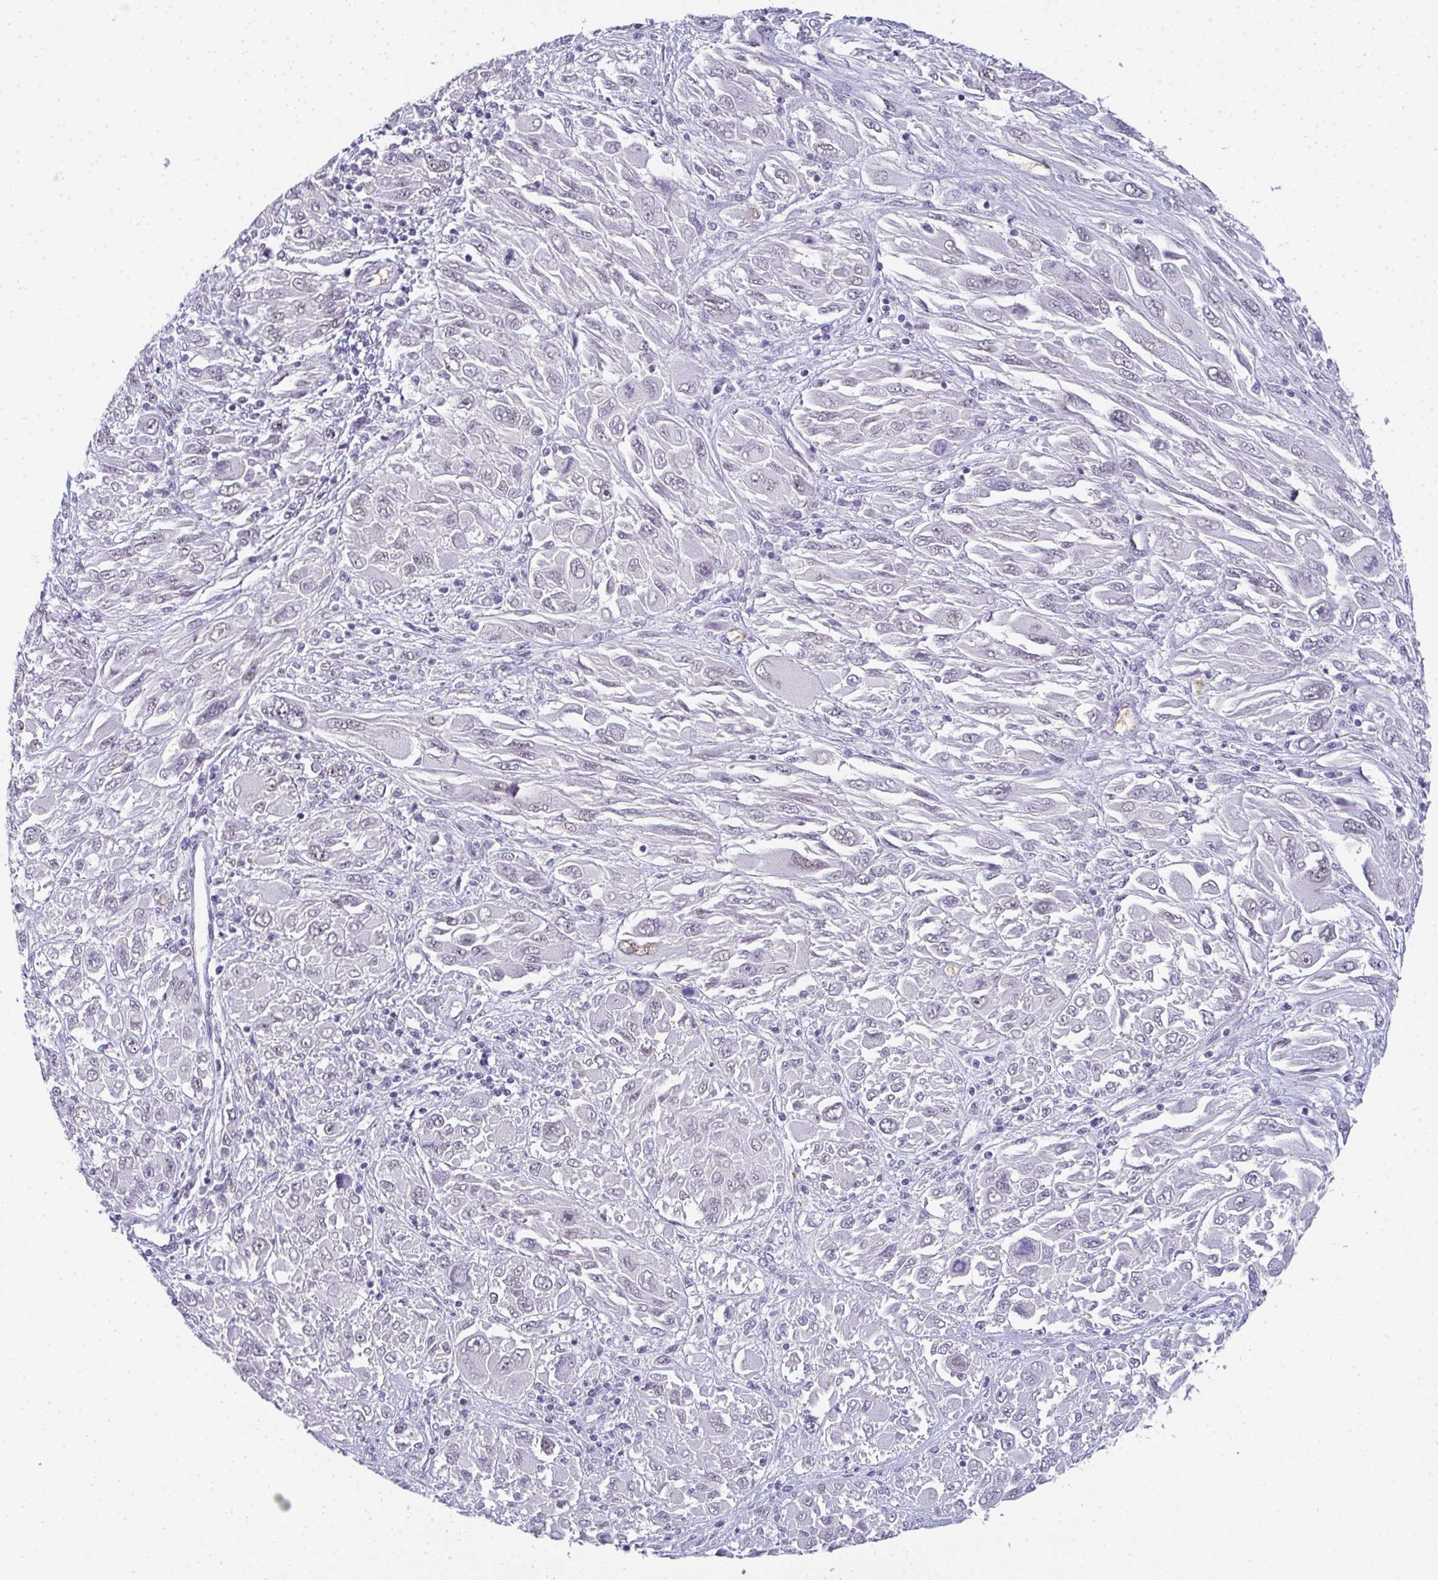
{"staining": {"intensity": "negative", "quantity": "none", "location": "none"}, "tissue": "melanoma", "cell_type": "Tumor cells", "image_type": "cancer", "snomed": [{"axis": "morphology", "description": "Malignant melanoma, NOS"}, {"axis": "topography", "description": "Skin"}], "caption": "Immunohistochemistry of melanoma shows no expression in tumor cells.", "gene": "TNMD", "patient": {"sex": "female", "age": 91}}